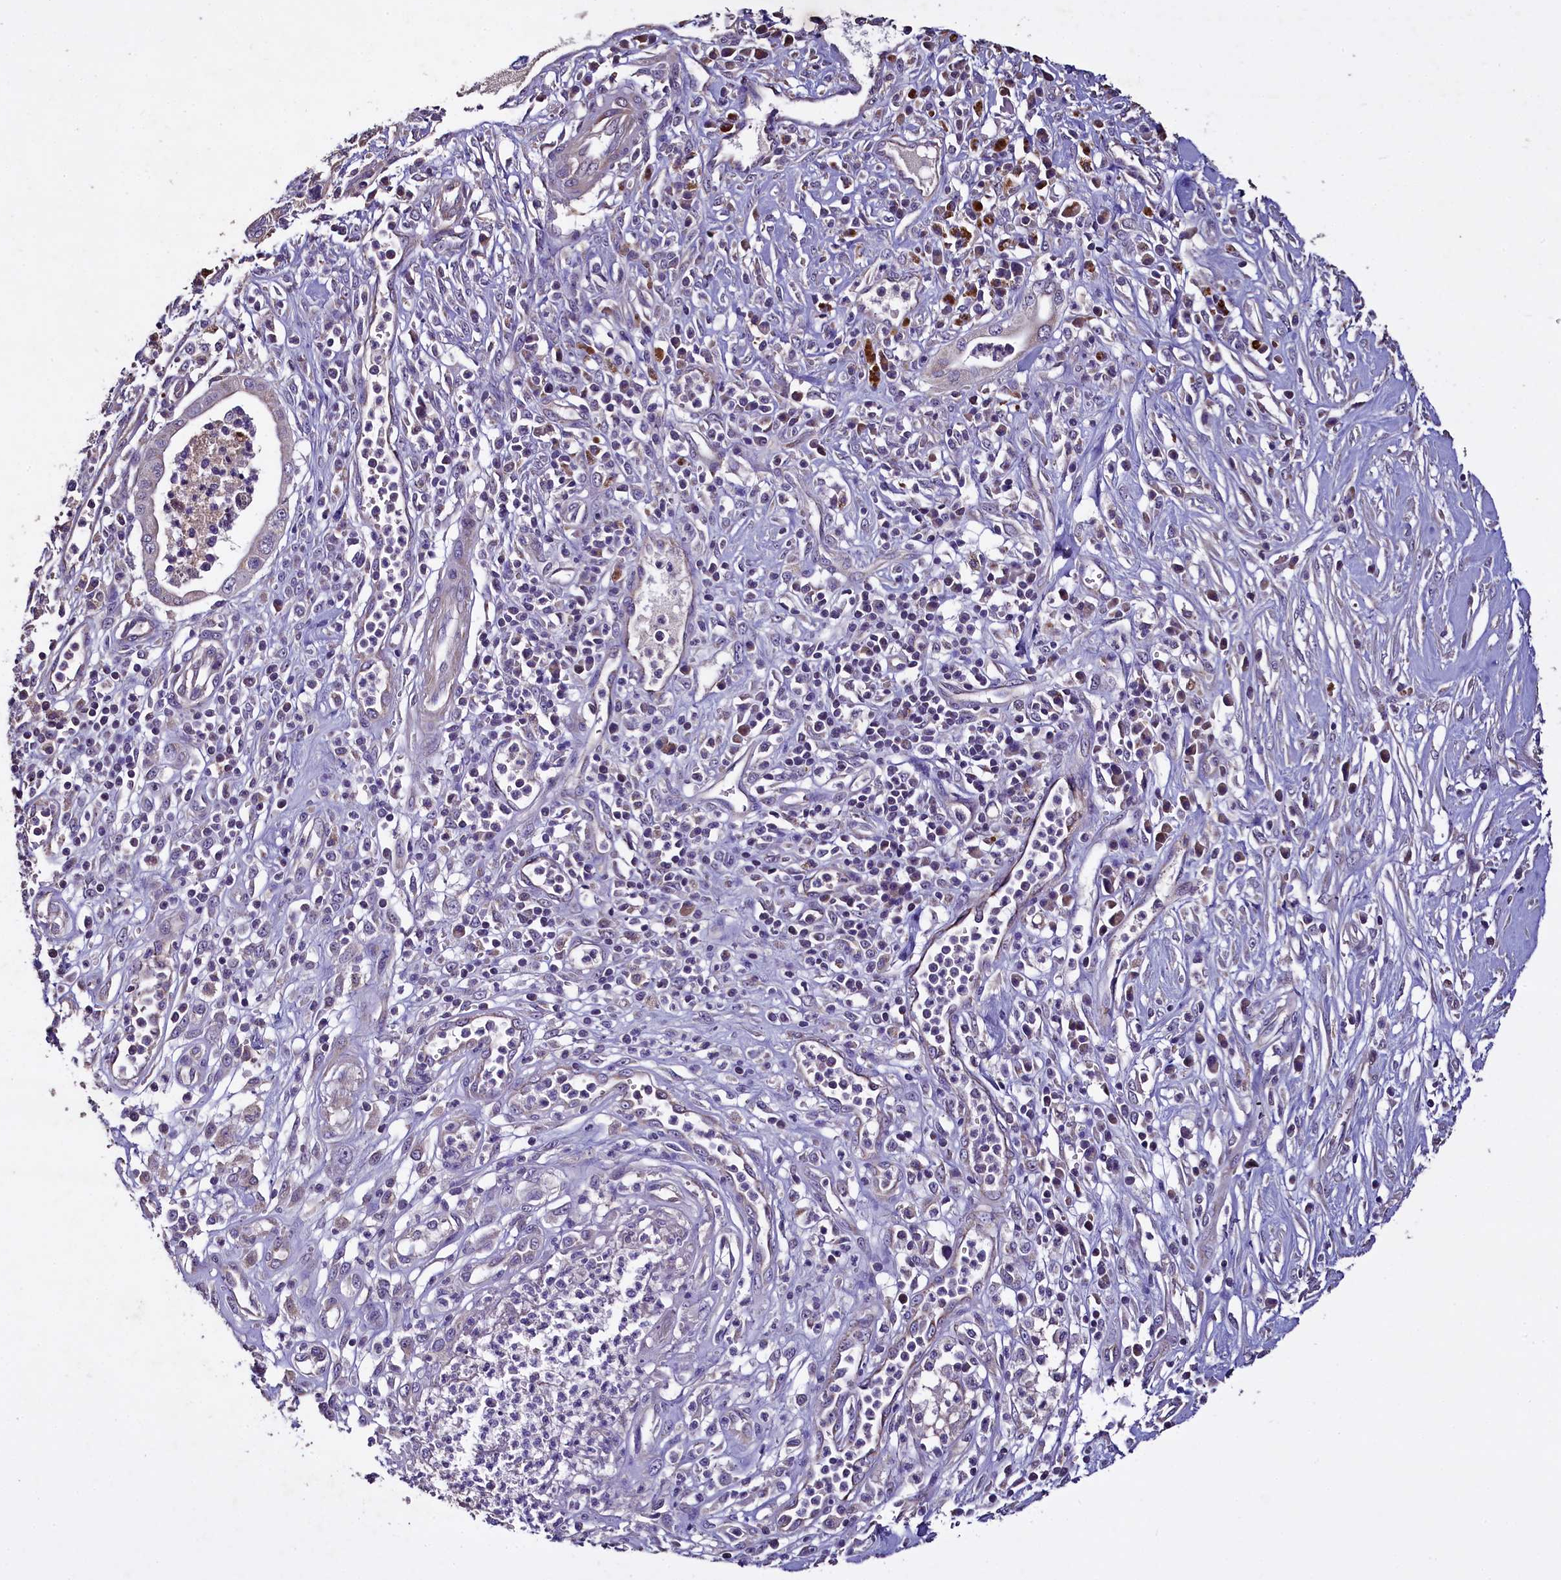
{"staining": {"intensity": "negative", "quantity": "none", "location": "none"}, "tissue": "pancreatic cancer", "cell_type": "Tumor cells", "image_type": "cancer", "snomed": [{"axis": "morphology", "description": "Adenocarcinoma, NOS"}, {"axis": "topography", "description": "Pancreas"}], "caption": "Immunohistochemical staining of adenocarcinoma (pancreatic) displays no significant expression in tumor cells.", "gene": "COQ9", "patient": {"sex": "male", "age": 68}}